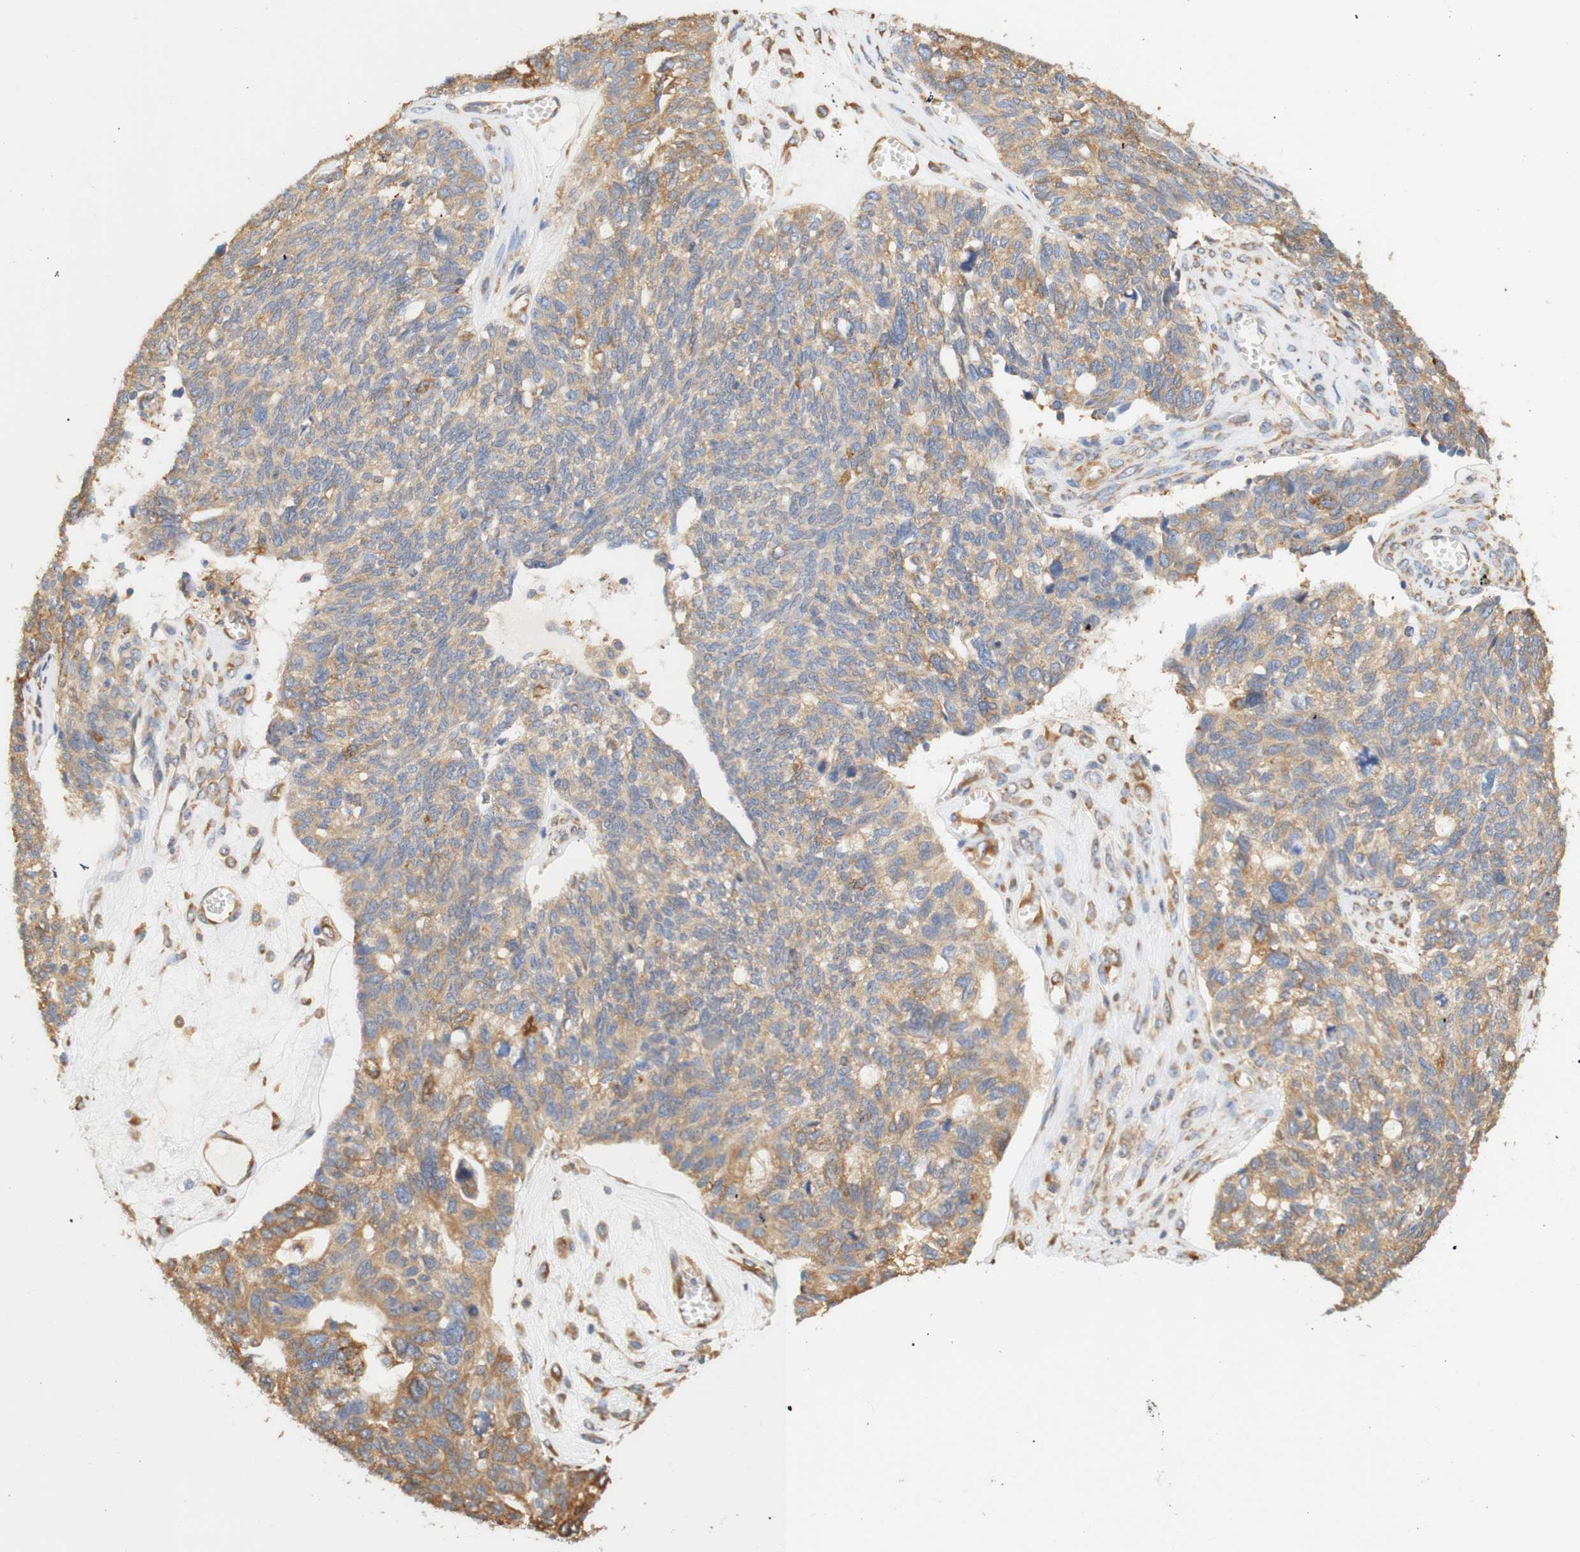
{"staining": {"intensity": "moderate", "quantity": "25%-75%", "location": "cytoplasmic/membranous"}, "tissue": "ovarian cancer", "cell_type": "Tumor cells", "image_type": "cancer", "snomed": [{"axis": "morphology", "description": "Cystadenocarcinoma, serous, NOS"}, {"axis": "topography", "description": "Ovary"}], "caption": "DAB (3,3'-diaminobenzidine) immunohistochemical staining of ovarian serous cystadenocarcinoma exhibits moderate cytoplasmic/membranous protein staining in about 25%-75% of tumor cells. The staining was performed using DAB, with brown indicating positive protein expression. Nuclei are stained blue with hematoxylin.", "gene": "EIF2AK4", "patient": {"sex": "female", "age": 79}}